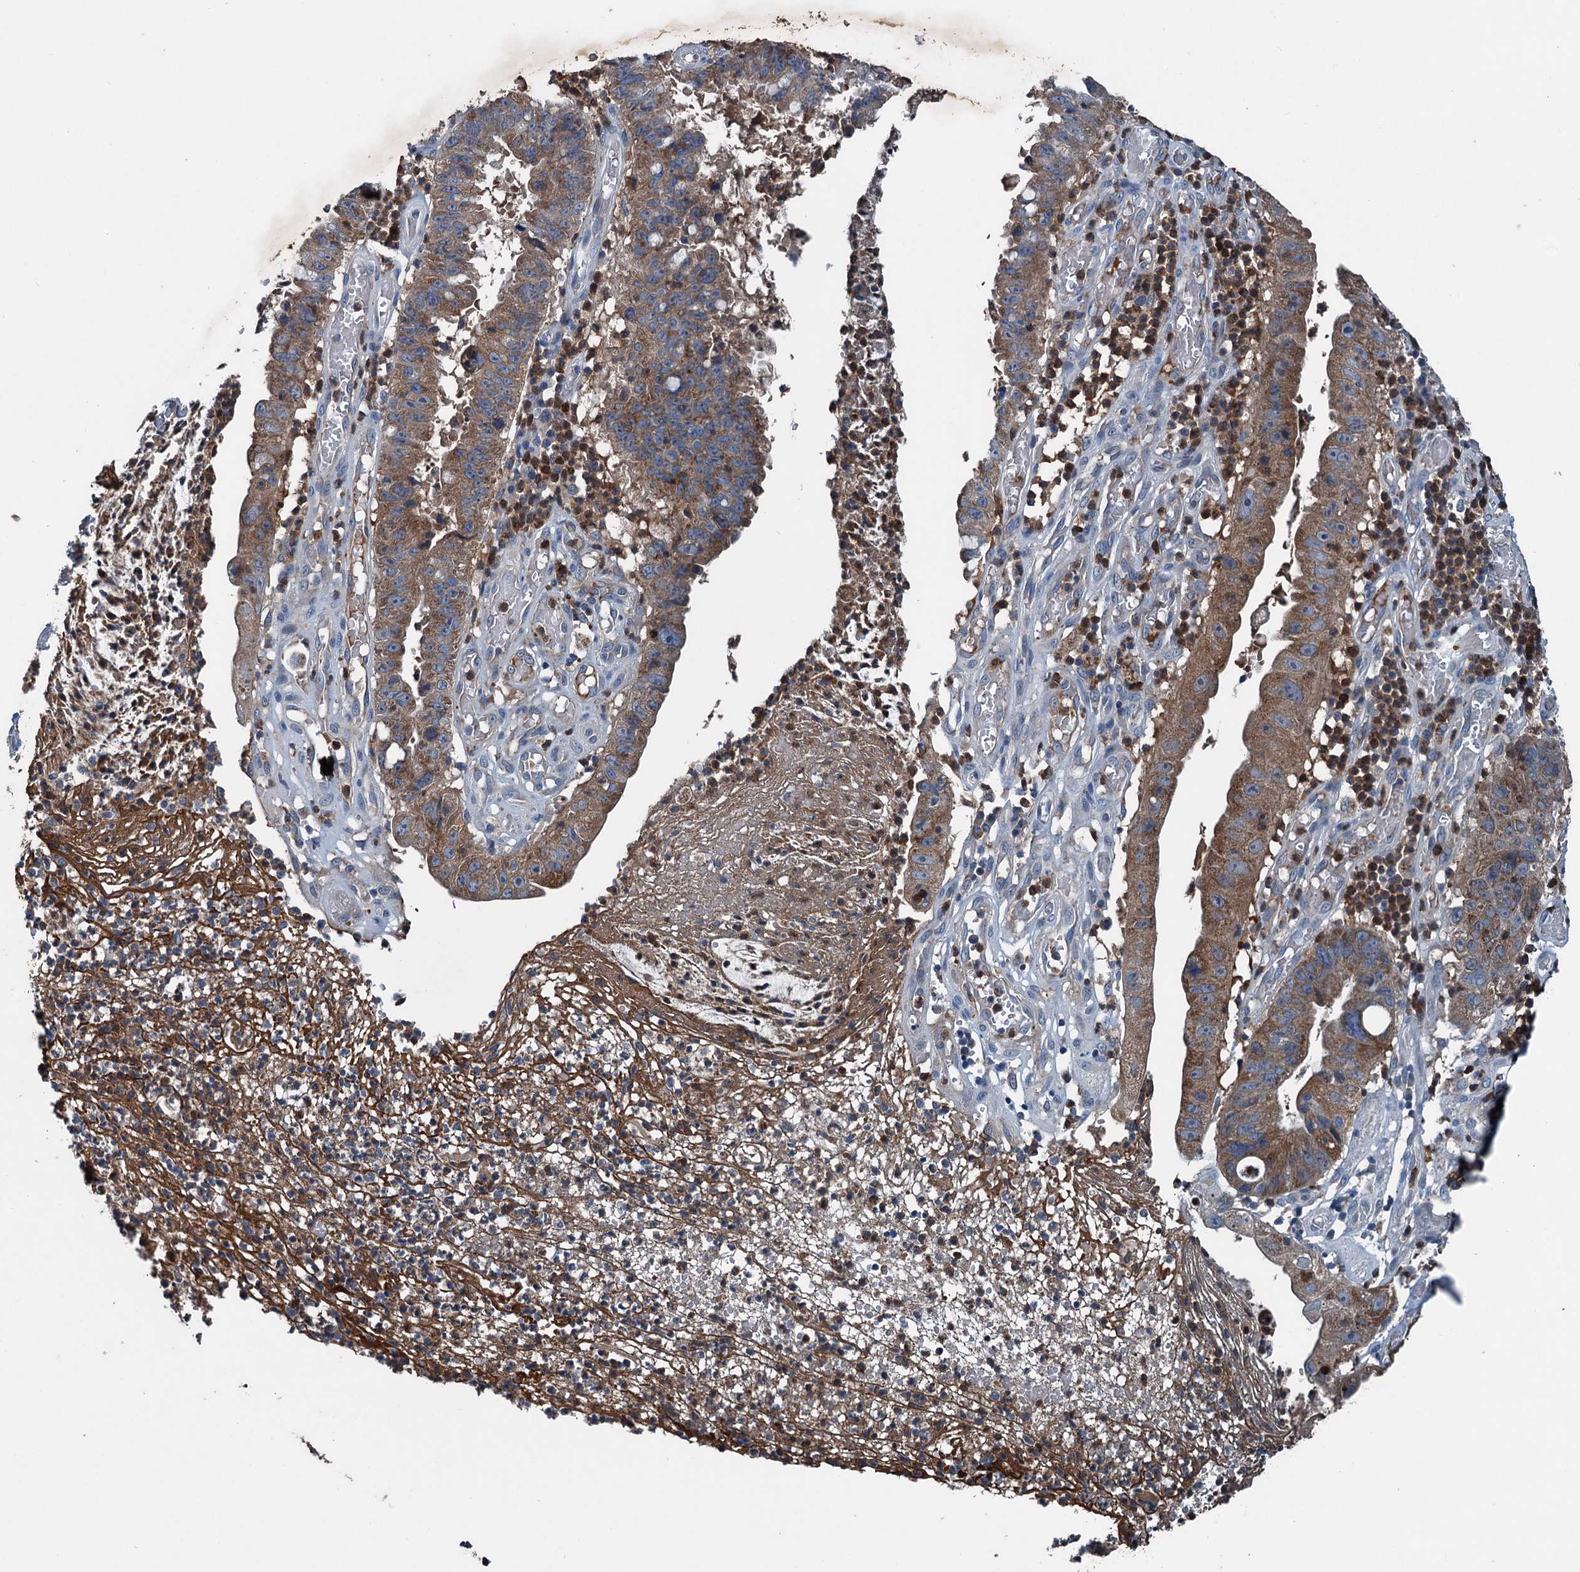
{"staining": {"intensity": "moderate", "quantity": ">75%", "location": "cytoplasmic/membranous"}, "tissue": "stomach cancer", "cell_type": "Tumor cells", "image_type": "cancer", "snomed": [{"axis": "morphology", "description": "Adenocarcinoma, NOS"}, {"axis": "topography", "description": "Stomach"}], "caption": "Stomach adenocarcinoma tissue exhibits moderate cytoplasmic/membranous positivity in about >75% of tumor cells, visualized by immunohistochemistry.", "gene": "PDSS1", "patient": {"sex": "male", "age": 59}}